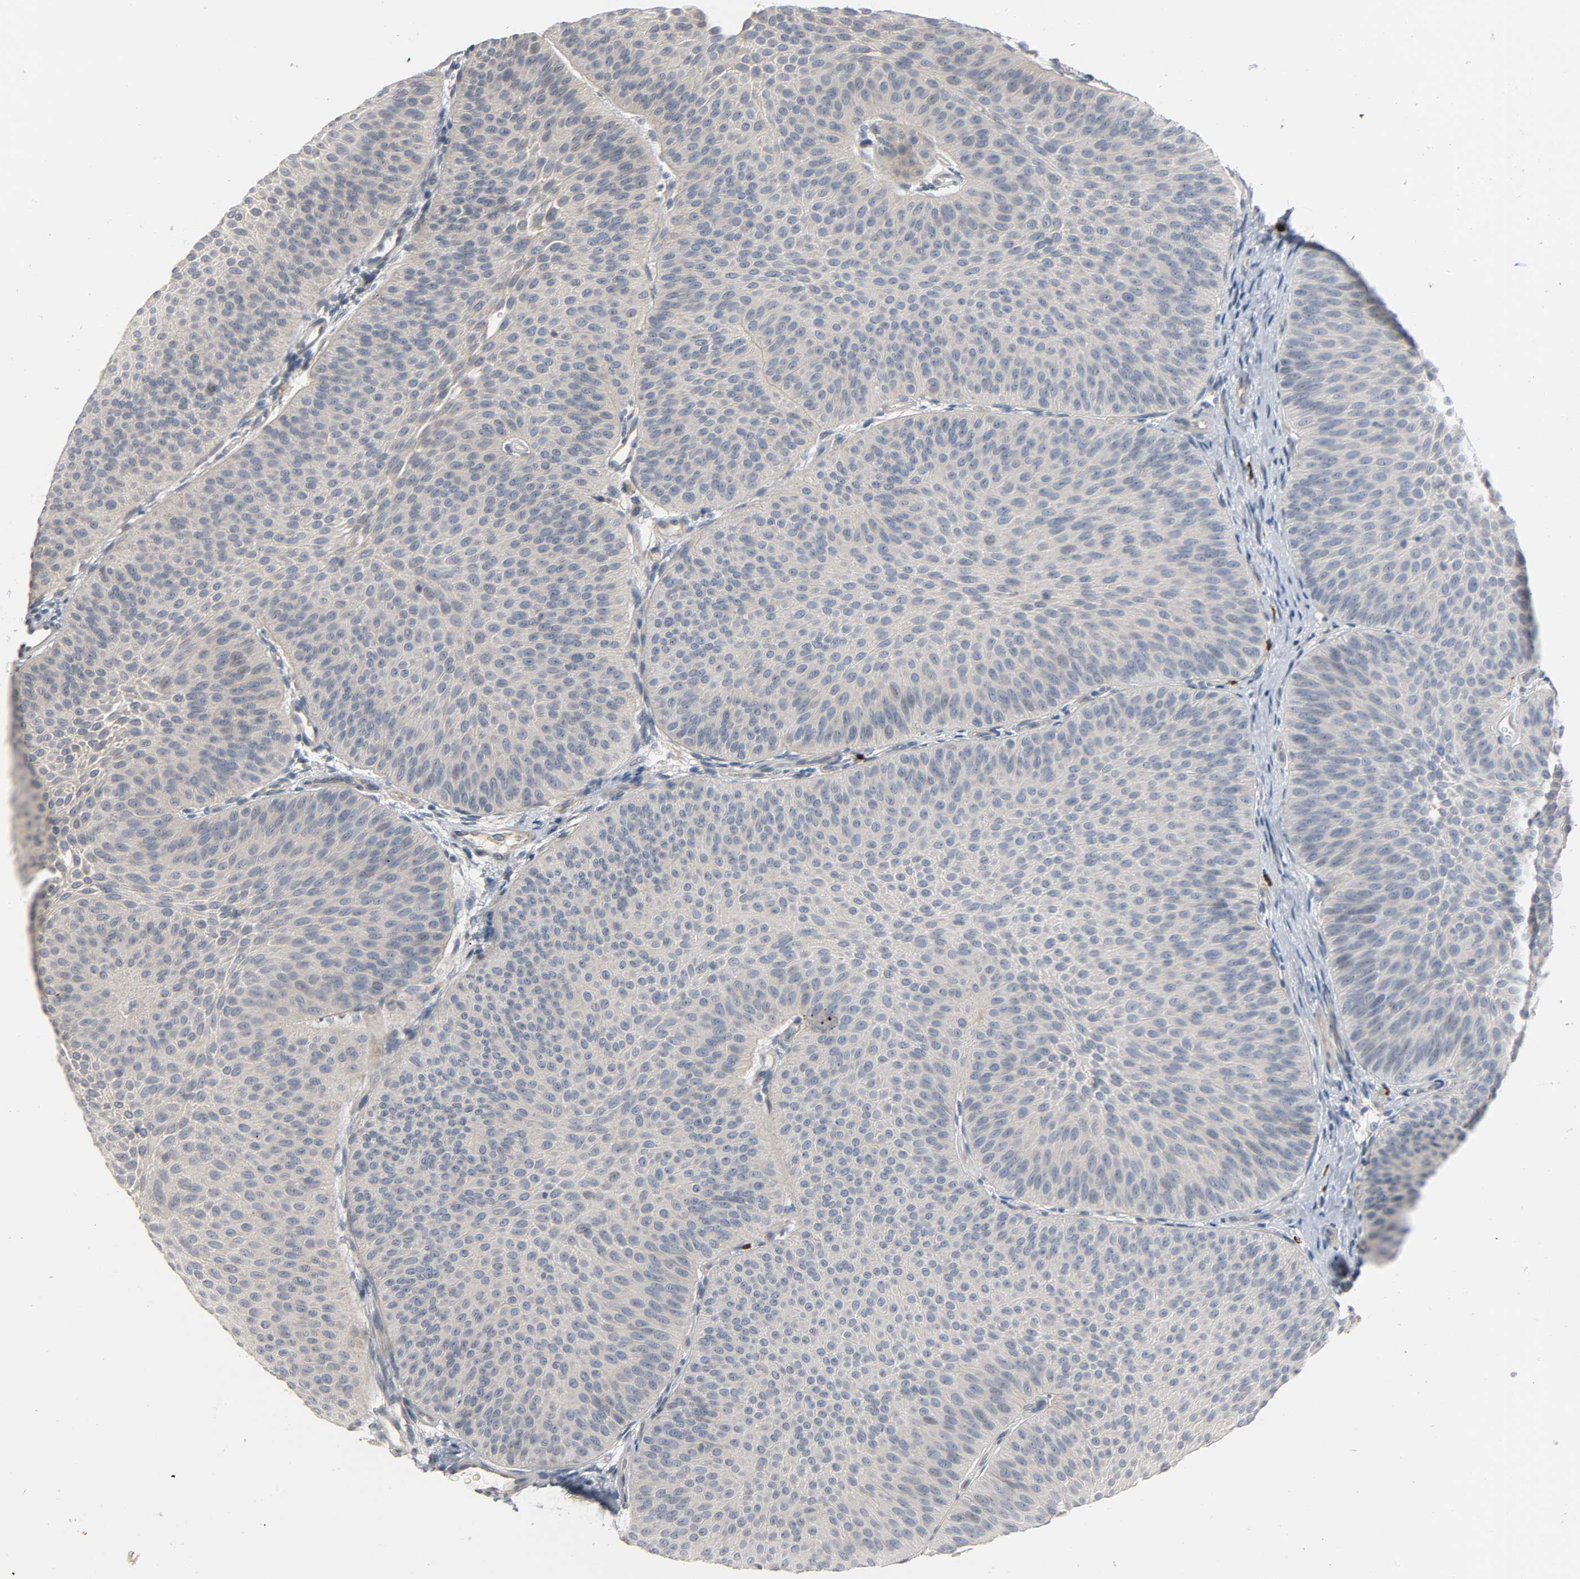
{"staining": {"intensity": "negative", "quantity": "none", "location": "none"}, "tissue": "urothelial cancer", "cell_type": "Tumor cells", "image_type": "cancer", "snomed": [{"axis": "morphology", "description": "Urothelial carcinoma, Low grade"}, {"axis": "topography", "description": "Urinary bladder"}], "caption": "Tumor cells show no significant protein positivity in low-grade urothelial carcinoma.", "gene": "LIMCH1", "patient": {"sex": "female", "age": 60}}